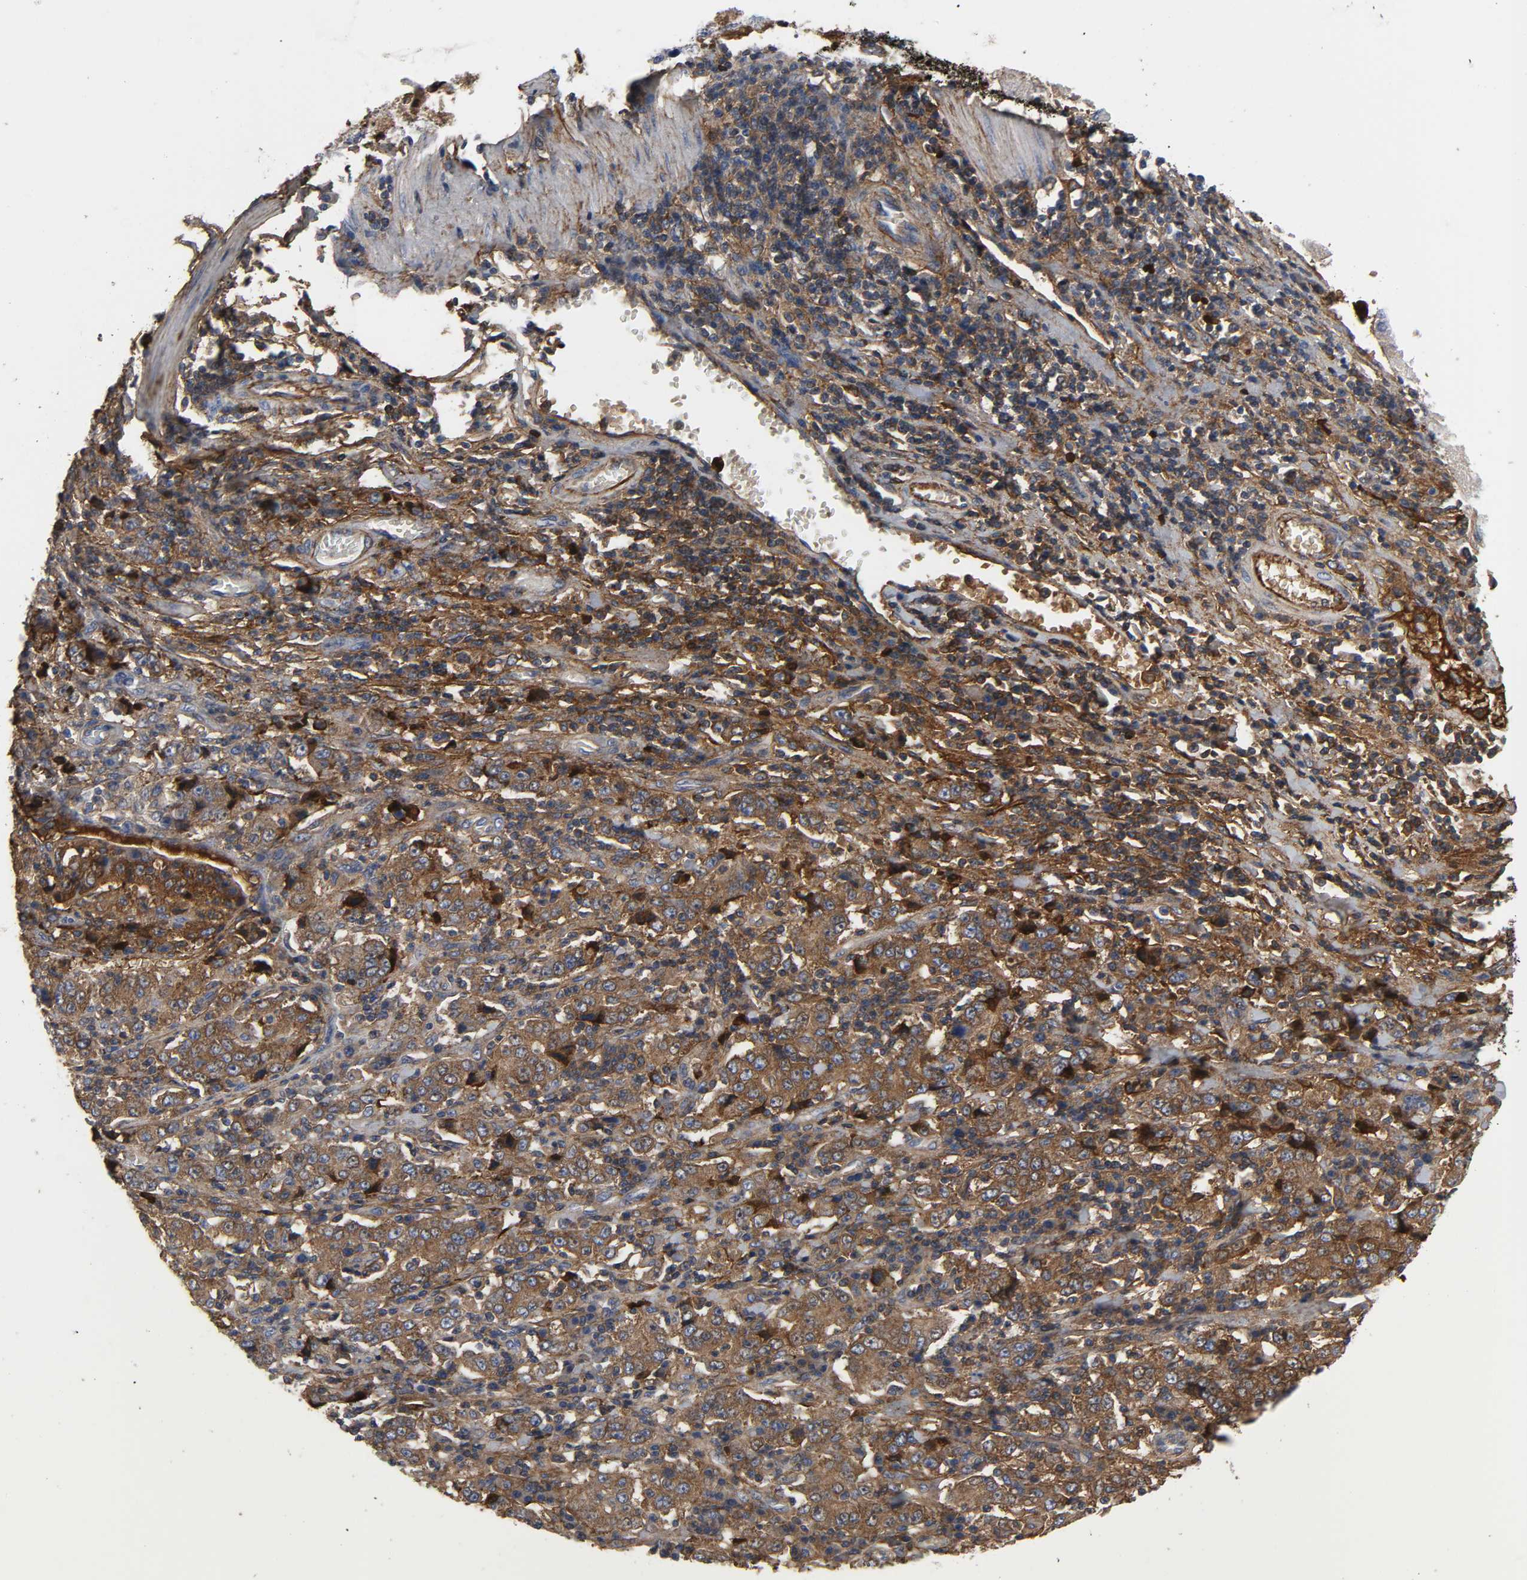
{"staining": {"intensity": "moderate", "quantity": ">75%", "location": "cytoplasmic/membranous"}, "tissue": "stomach cancer", "cell_type": "Tumor cells", "image_type": "cancer", "snomed": [{"axis": "morphology", "description": "Normal tissue, NOS"}, {"axis": "morphology", "description": "Adenocarcinoma, NOS"}, {"axis": "topography", "description": "Stomach, upper"}, {"axis": "topography", "description": "Stomach"}], "caption": "Immunohistochemical staining of human stomach adenocarcinoma displays medium levels of moderate cytoplasmic/membranous positivity in about >75% of tumor cells.", "gene": "FBLN1", "patient": {"sex": "male", "age": 59}}